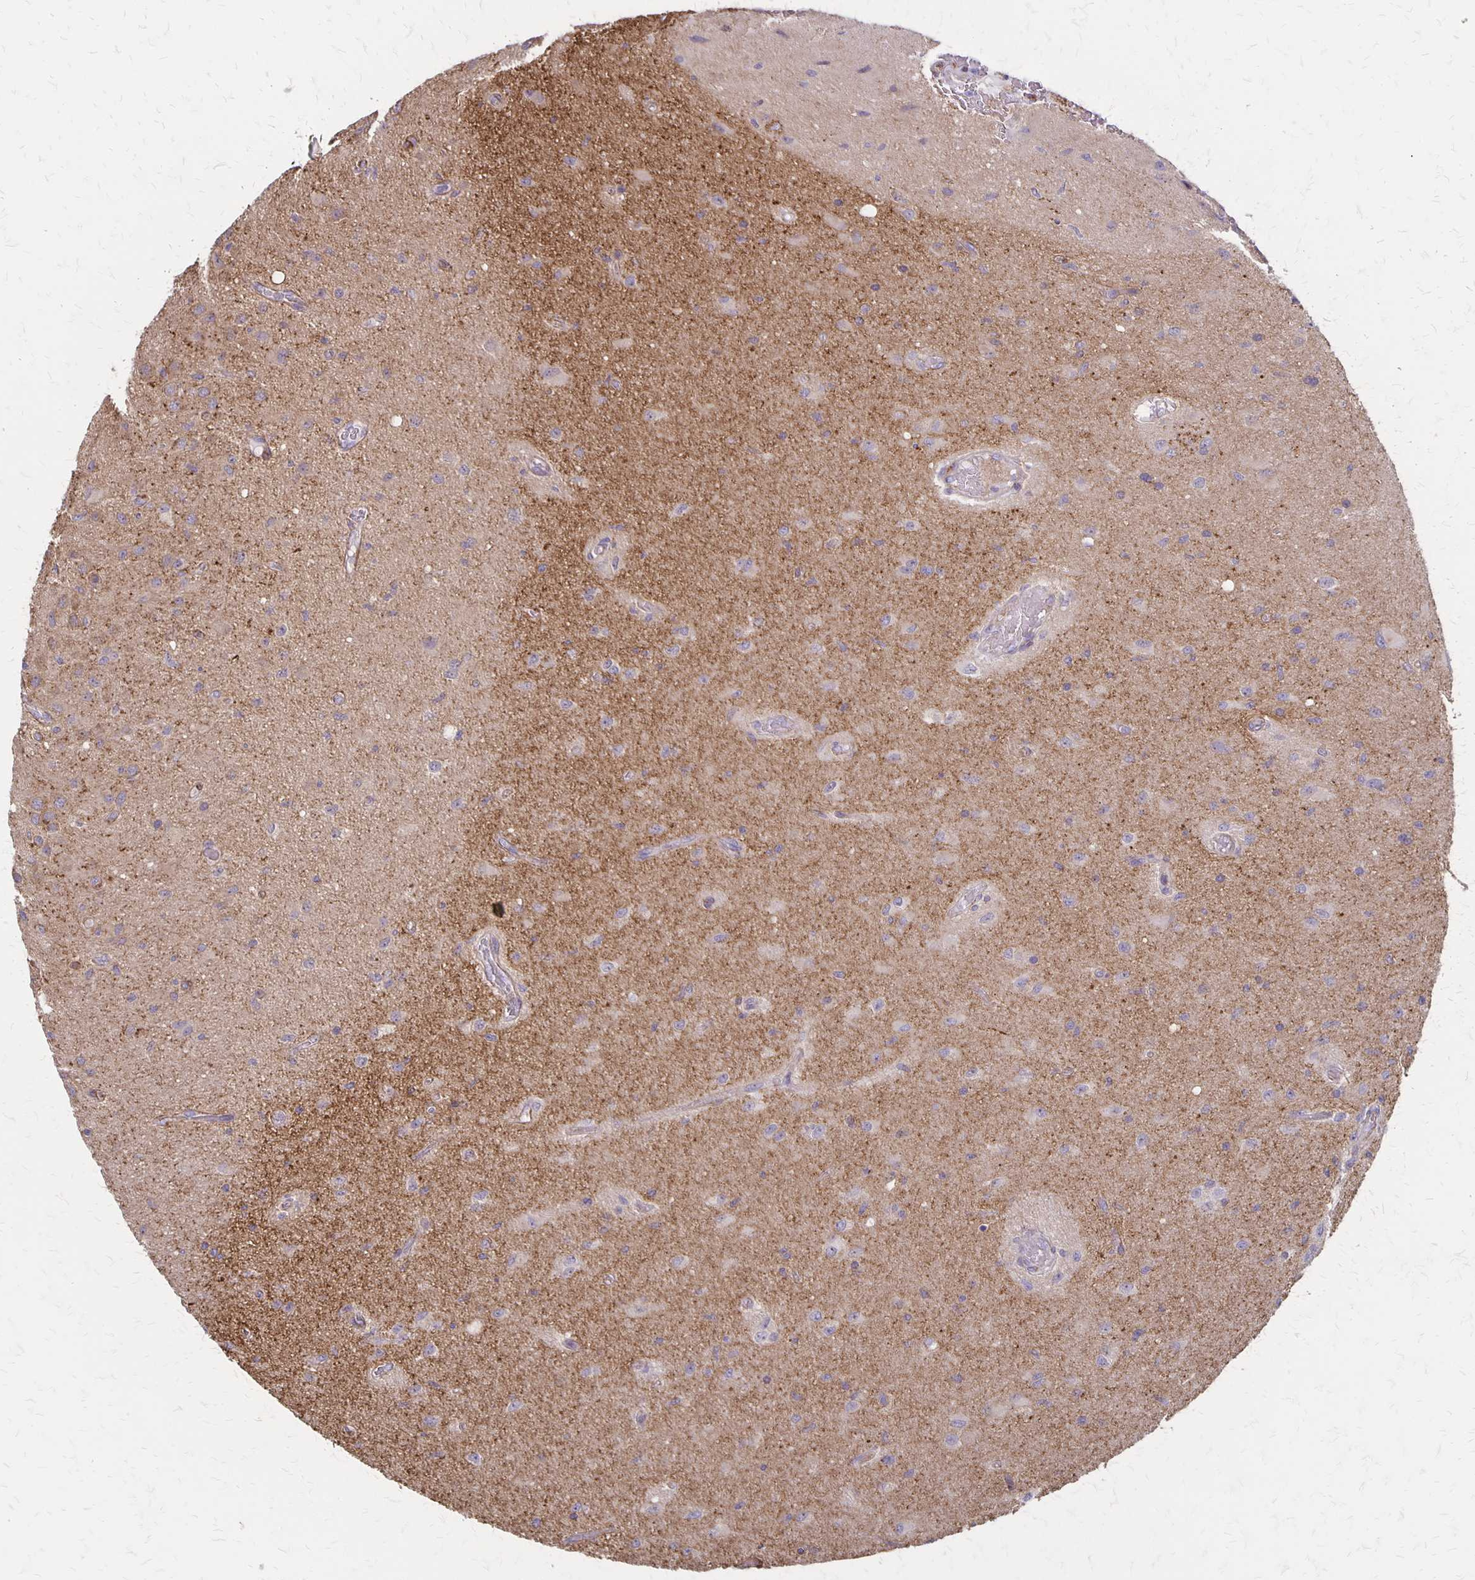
{"staining": {"intensity": "weak", "quantity": "<25%", "location": "cytoplasmic/membranous"}, "tissue": "glioma", "cell_type": "Tumor cells", "image_type": "cancer", "snomed": [{"axis": "morphology", "description": "Glioma, malignant, High grade"}, {"axis": "topography", "description": "Brain"}], "caption": "Histopathology image shows no protein staining in tumor cells of malignant glioma (high-grade) tissue. Nuclei are stained in blue.", "gene": "SEPTIN5", "patient": {"sex": "male", "age": 67}}